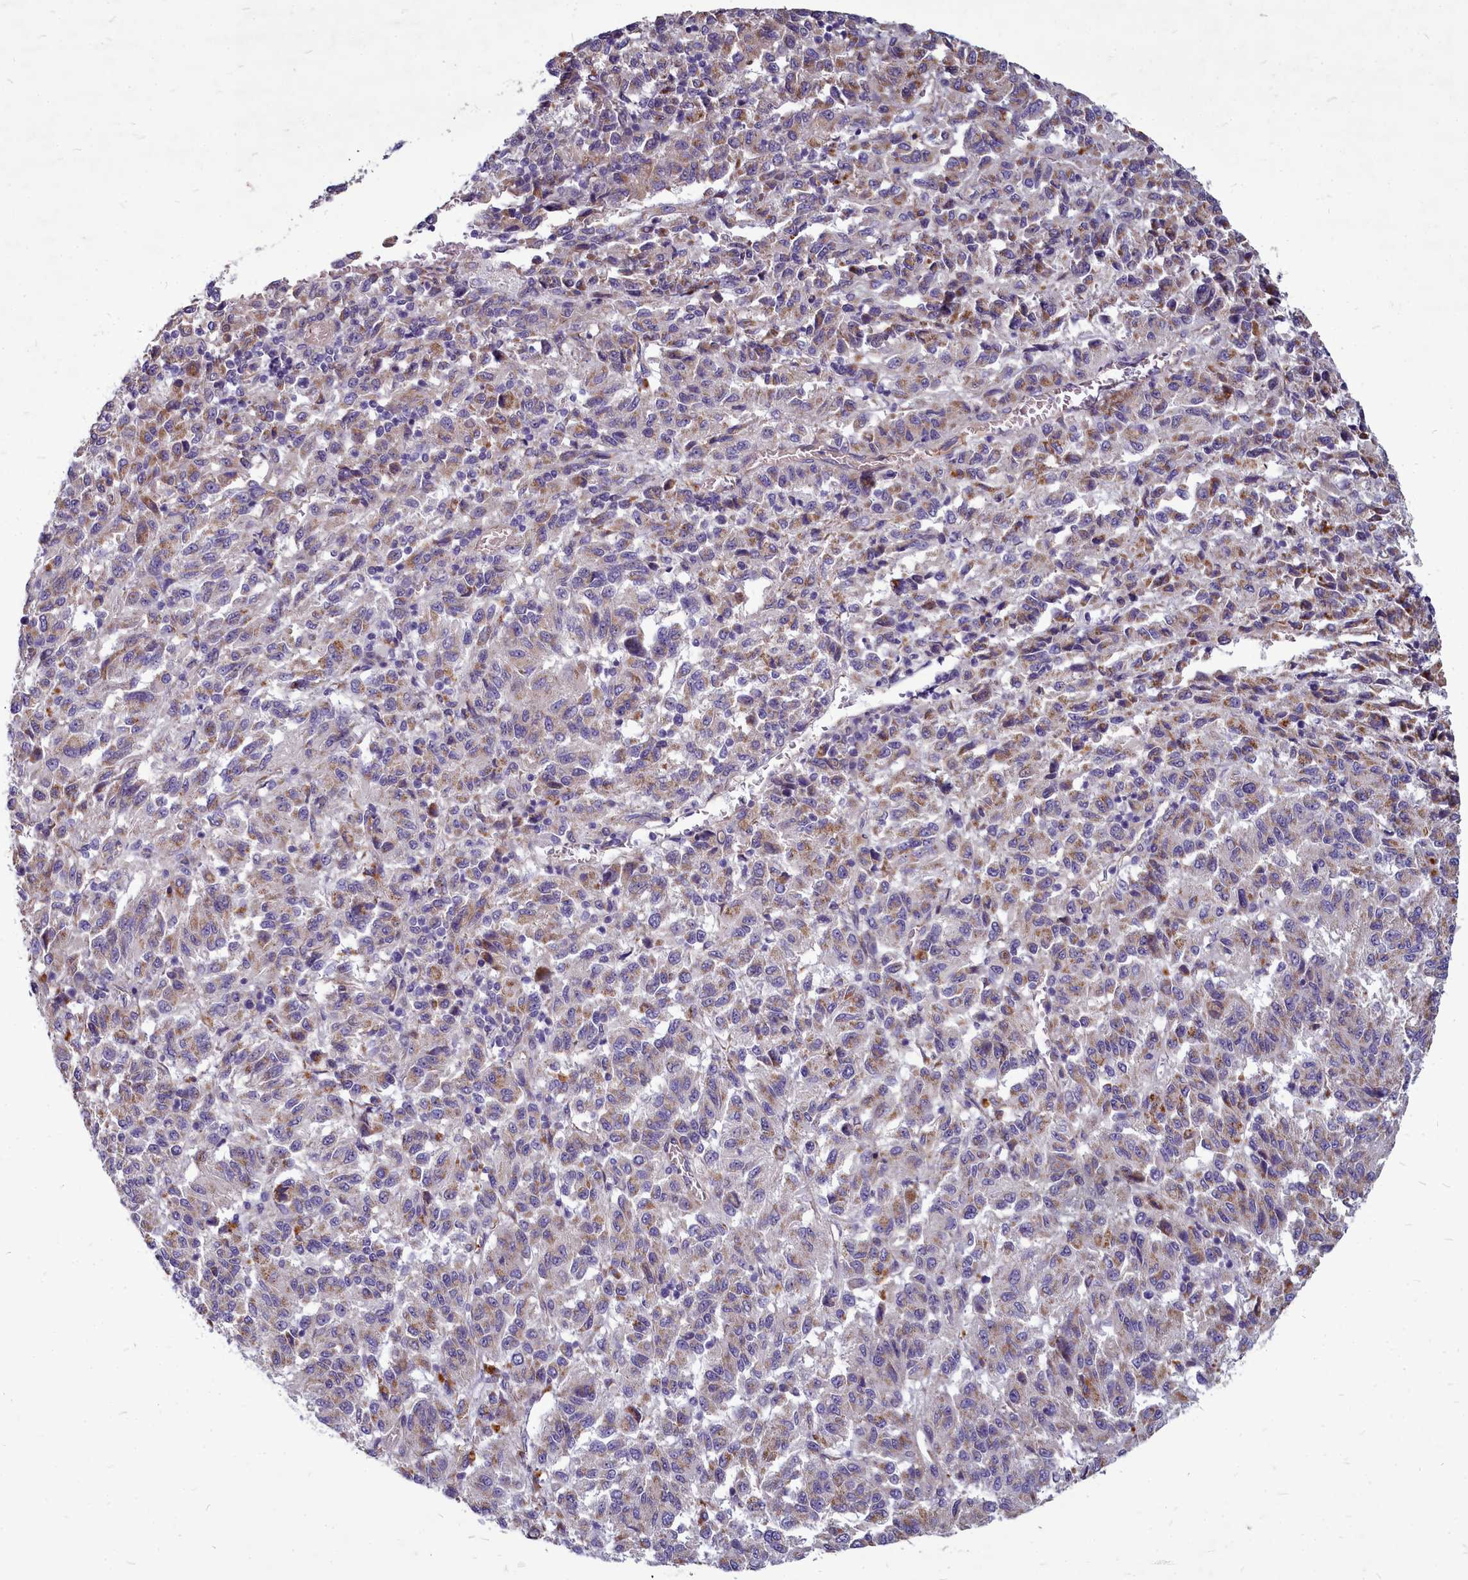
{"staining": {"intensity": "weak", "quantity": "25%-75%", "location": "cytoplasmic/membranous"}, "tissue": "melanoma", "cell_type": "Tumor cells", "image_type": "cancer", "snomed": [{"axis": "morphology", "description": "Malignant melanoma, Metastatic site"}, {"axis": "topography", "description": "Lung"}], "caption": "Human malignant melanoma (metastatic site) stained with a brown dye reveals weak cytoplasmic/membranous positive positivity in approximately 25%-75% of tumor cells.", "gene": "SMPD4", "patient": {"sex": "male", "age": 64}}